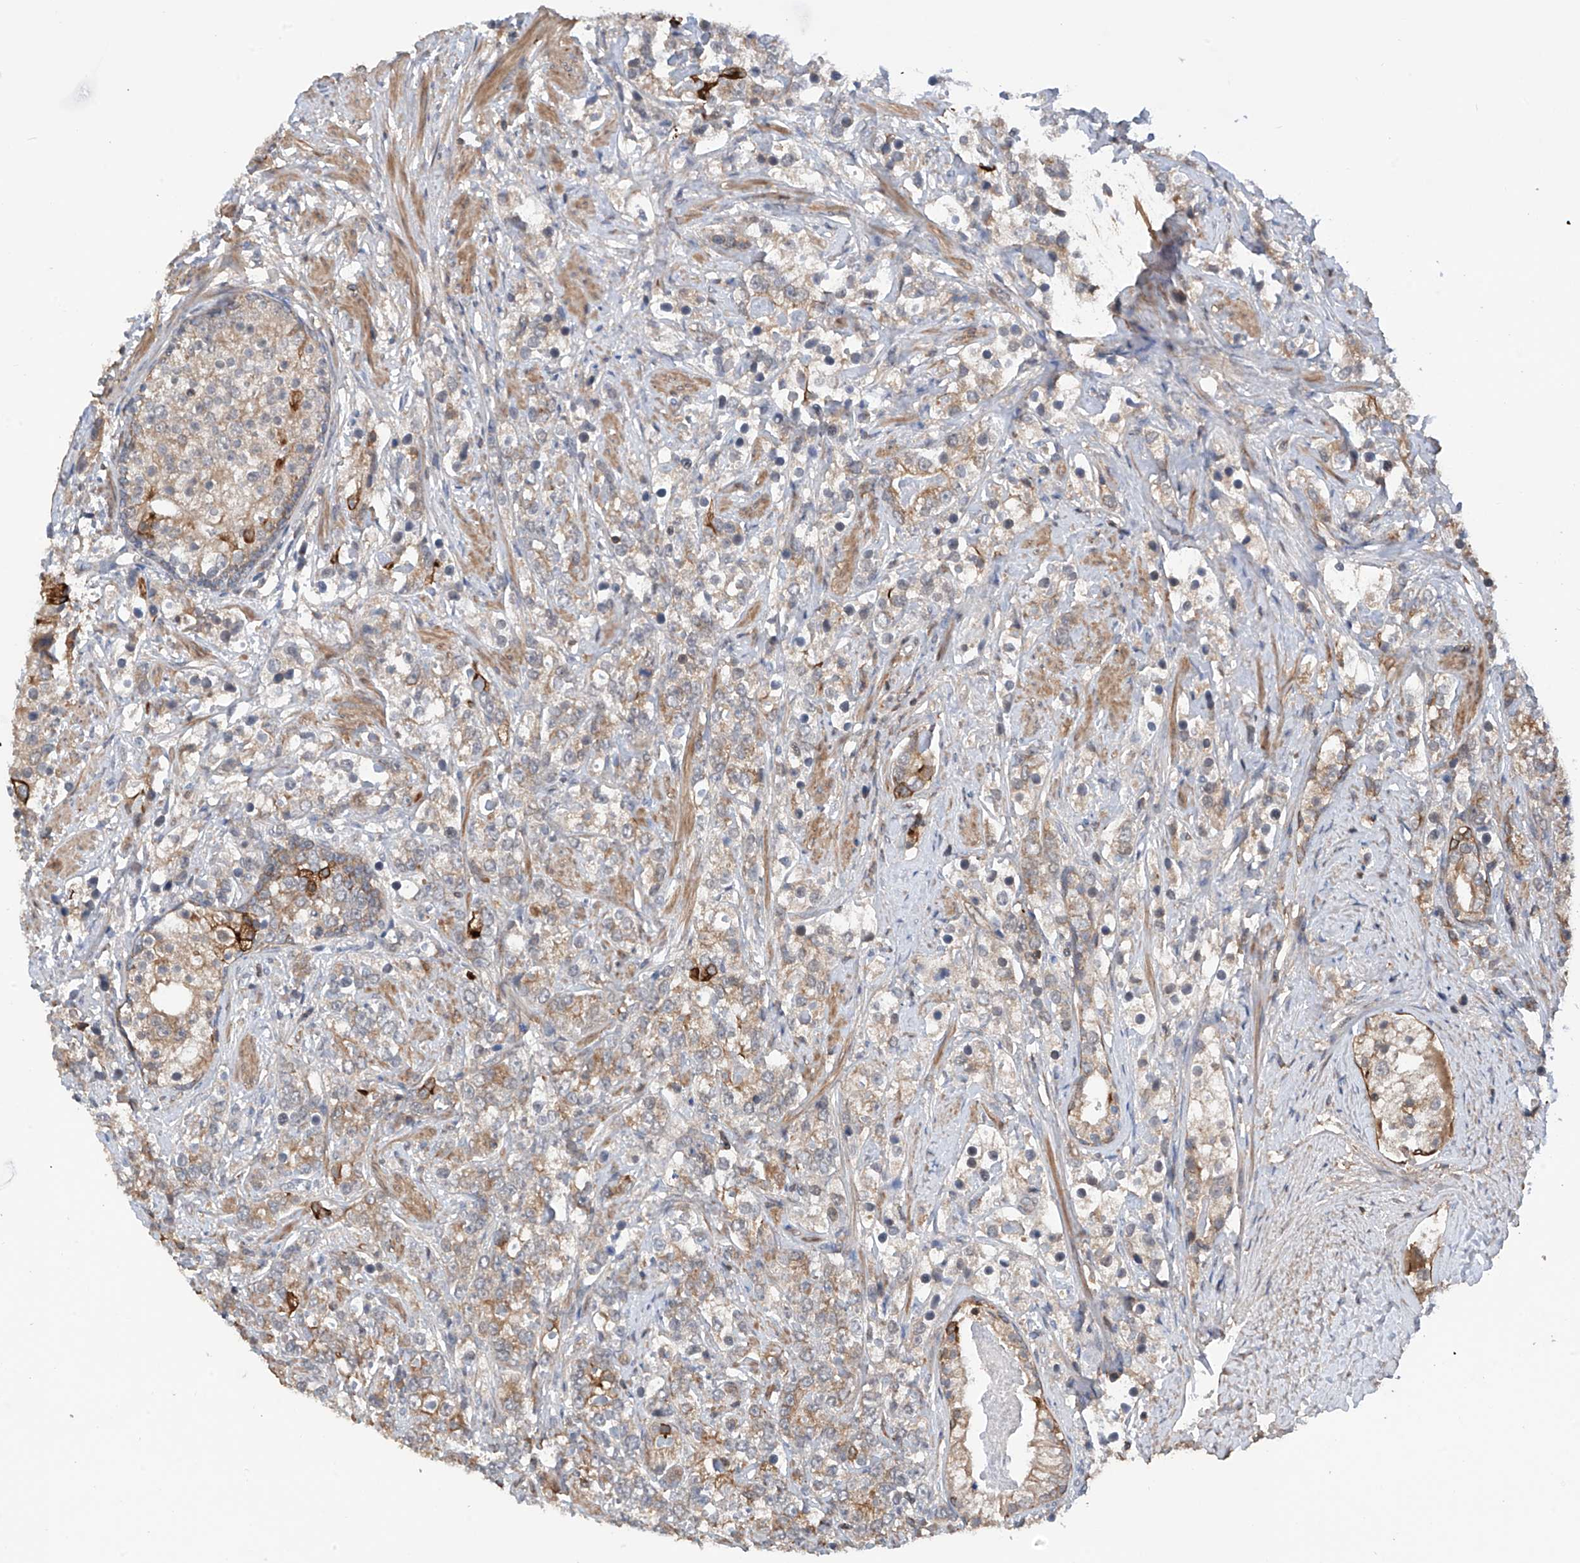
{"staining": {"intensity": "weak", "quantity": "<25%", "location": "cytoplasmic/membranous"}, "tissue": "prostate cancer", "cell_type": "Tumor cells", "image_type": "cancer", "snomed": [{"axis": "morphology", "description": "Adenocarcinoma, High grade"}, {"axis": "topography", "description": "Prostate"}], "caption": "Immunohistochemistry of human adenocarcinoma (high-grade) (prostate) reveals no expression in tumor cells. Nuclei are stained in blue.", "gene": "RPAIN", "patient": {"sex": "male", "age": 69}}